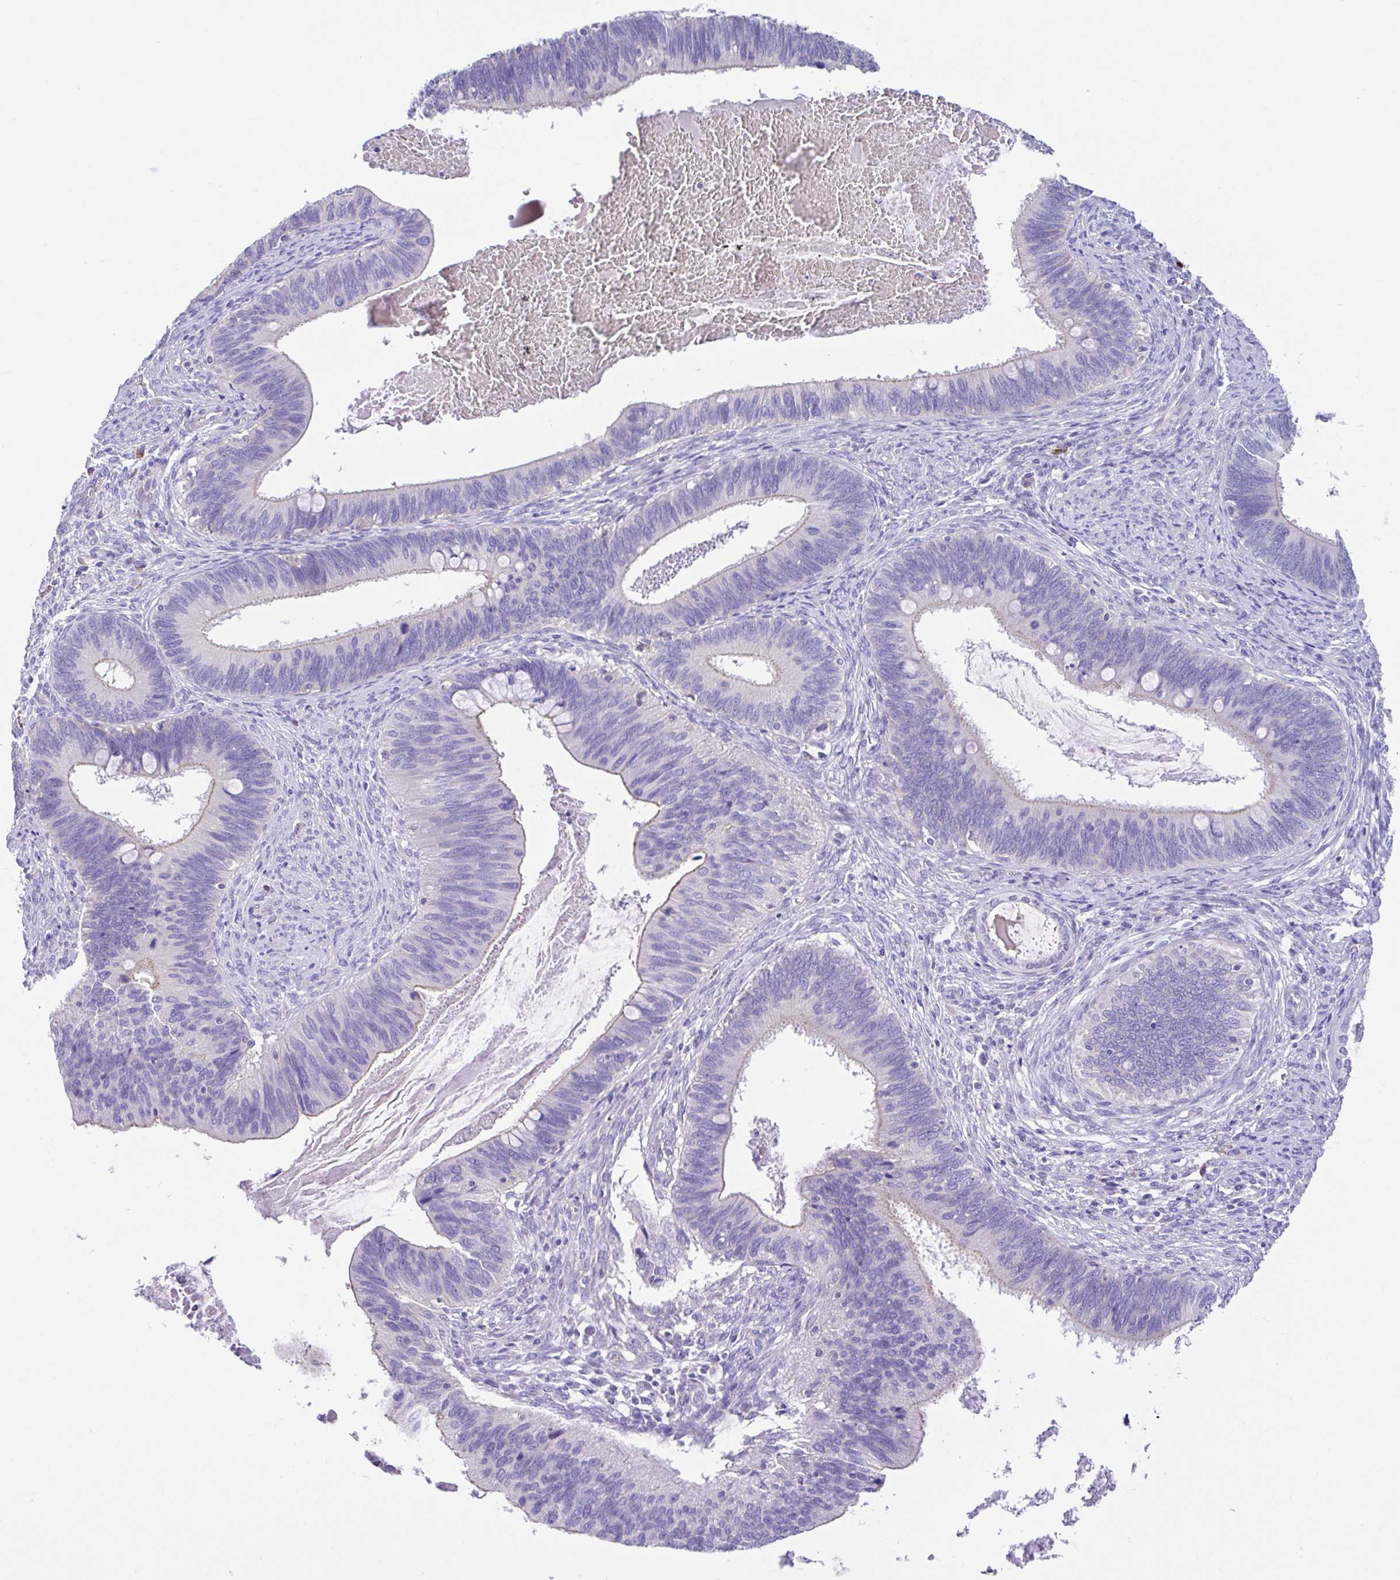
{"staining": {"intensity": "negative", "quantity": "none", "location": "none"}, "tissue": "cervical cancer", "cell_type": "Tumor cells", "image_type": "cancer", "snomed": [{"axis": "morphology", "description": "Adenocarcinoma, NOS"}, {"axis": "topography", "description": "Cervix"}], "caption": "DAB (3,3'-diaminobenzidine) immunohistochemical staining of human adenocarcinoma (cervical) reveals no significant expression in tumor cells.", "gene": "CCSAP", "patient": {"sex": "female", "age": 42}}